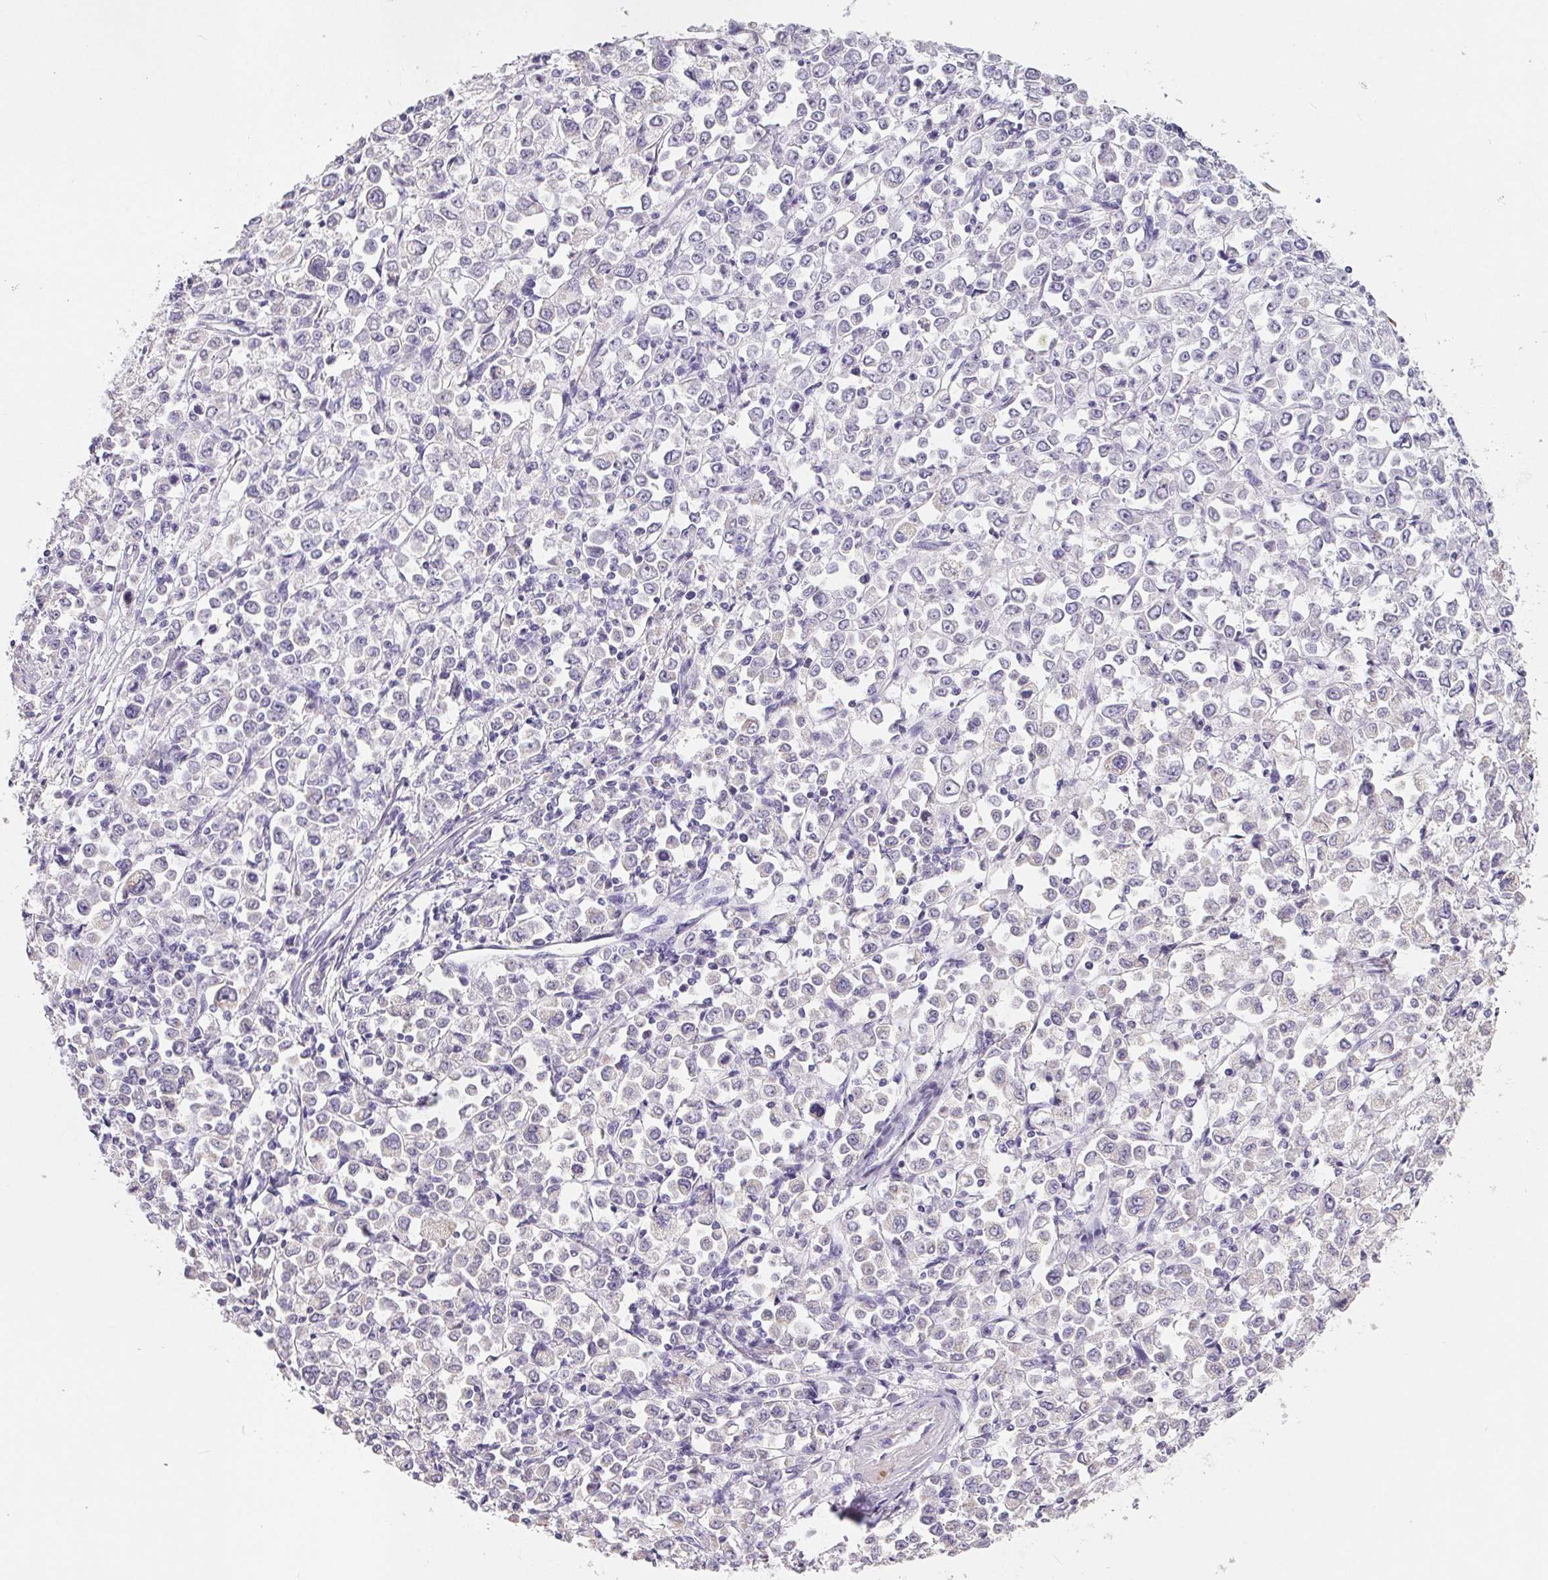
{"staining": {"intensity": "negative", "quantity": "none", "location": "none"}, "tissue": "stomach cancer", "cell_type": "Tumor cells", "image_type": "cancer", "snomed": [{"axis": "morphology", "description": "Adenocarcinoma, NOS"}, {"axis": "topography", "description": "Stomach, upper"}], "caption": "Immunohistochemical staining of stomach cancer (adenocarcinoma) displays no significant expression in tumor cells.", "gene": "FDX1", "patient": {"sex": "male", "age": 70}}